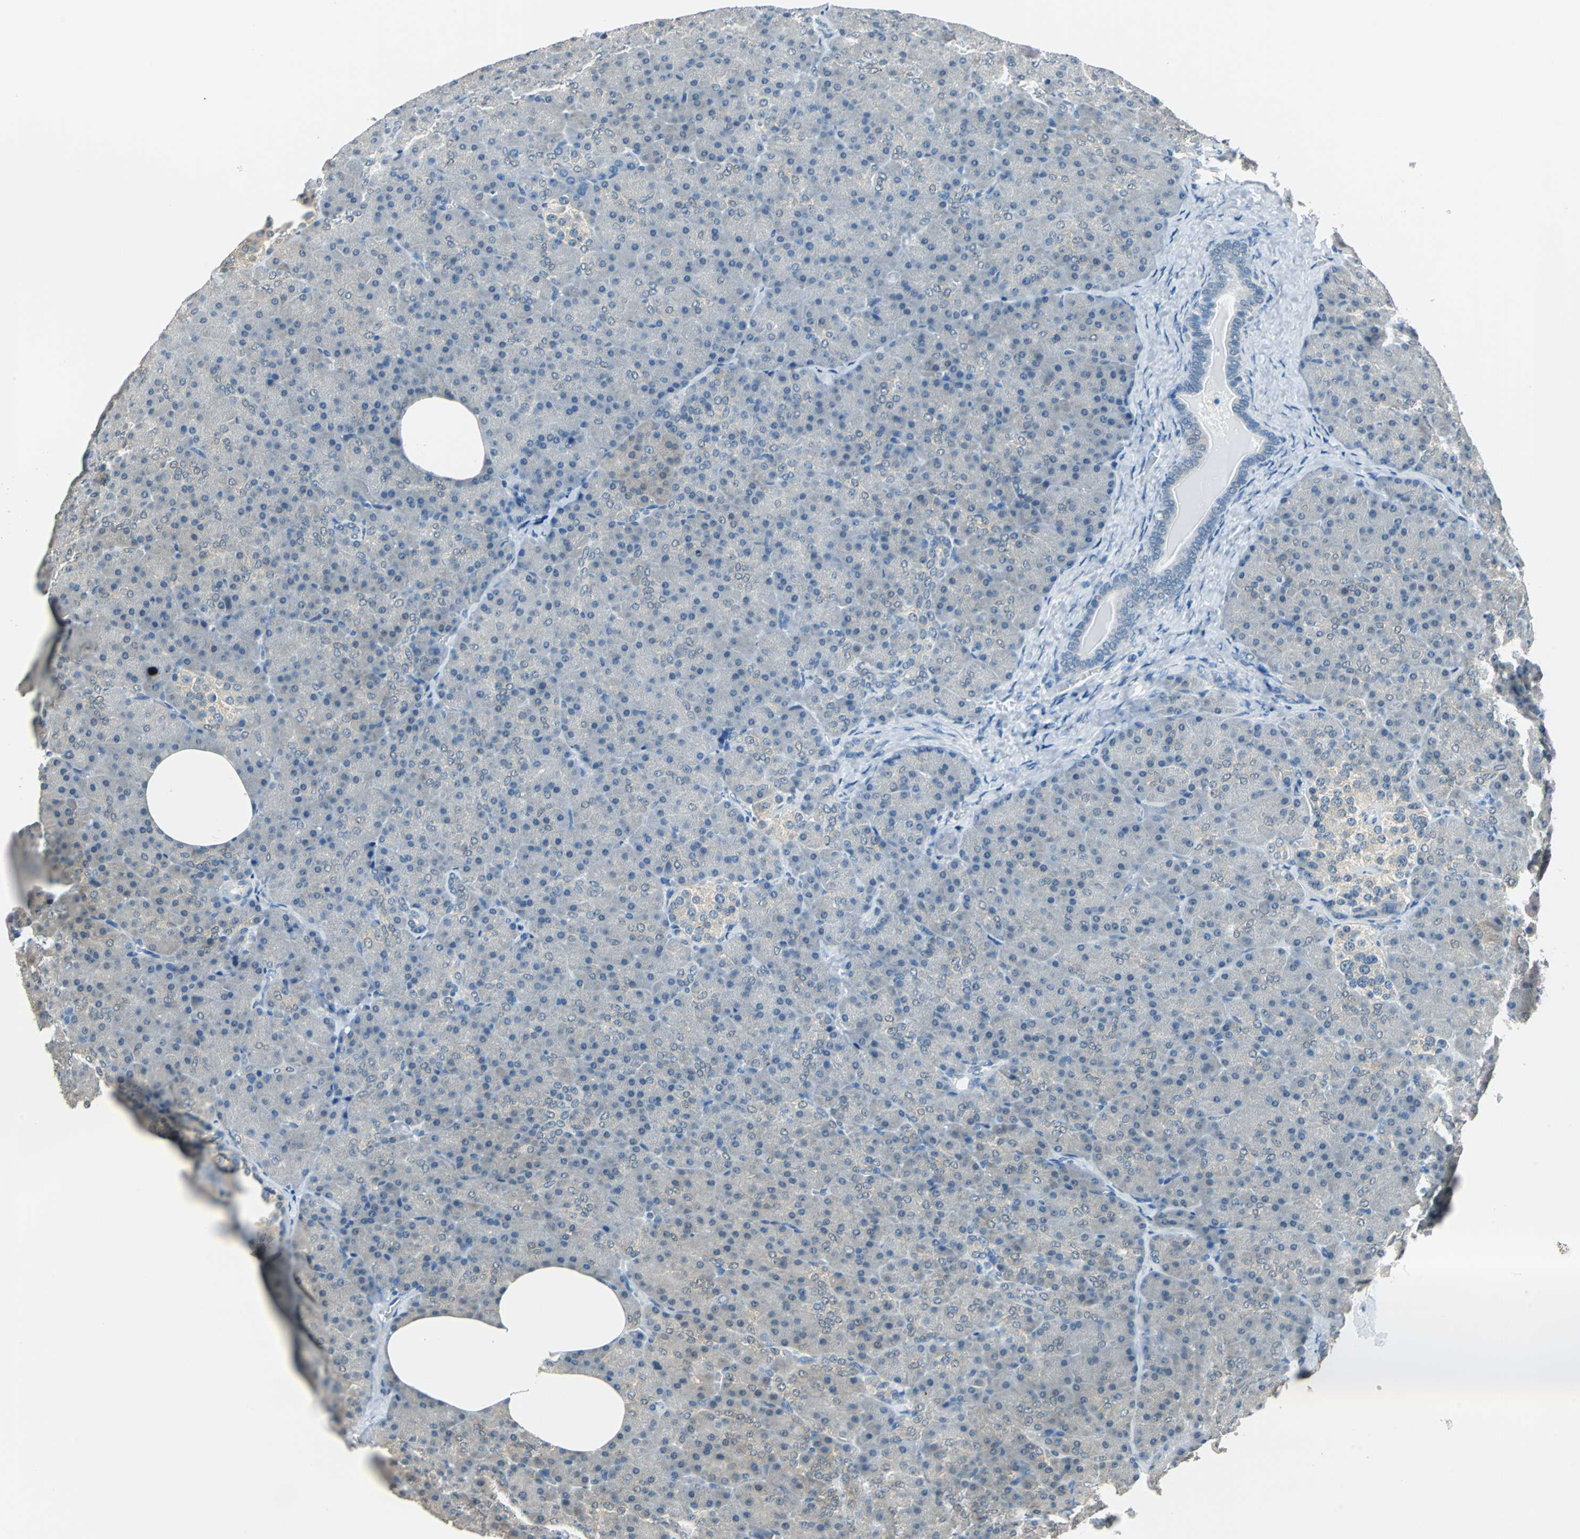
{"staining": {"intensity": "weak", "quantity": "25%-75%", "location": "cytoplasmic/membranous"}, "tissue": "pancreas", "cell_type": "Exocrine glandular cells", "image_type": "normal", "snomed": [{"axis": "morphology", "description": "Normal tissue, NOS"}, {"axis": "topography", "description": "Pancreas"}], "caption": "High-magnification brightfield microscopy of benign pancreas stained with DAB (brown) and counterstained with hematoxylin (blue). exocrine glandular cells exhibit weak cytoplasmic/membranous expression is identified in about25%-75% of cells. Nuclei are stained in blue.", "gene": "FKBP4", "patient": {"sex": "female", "age": 35}}